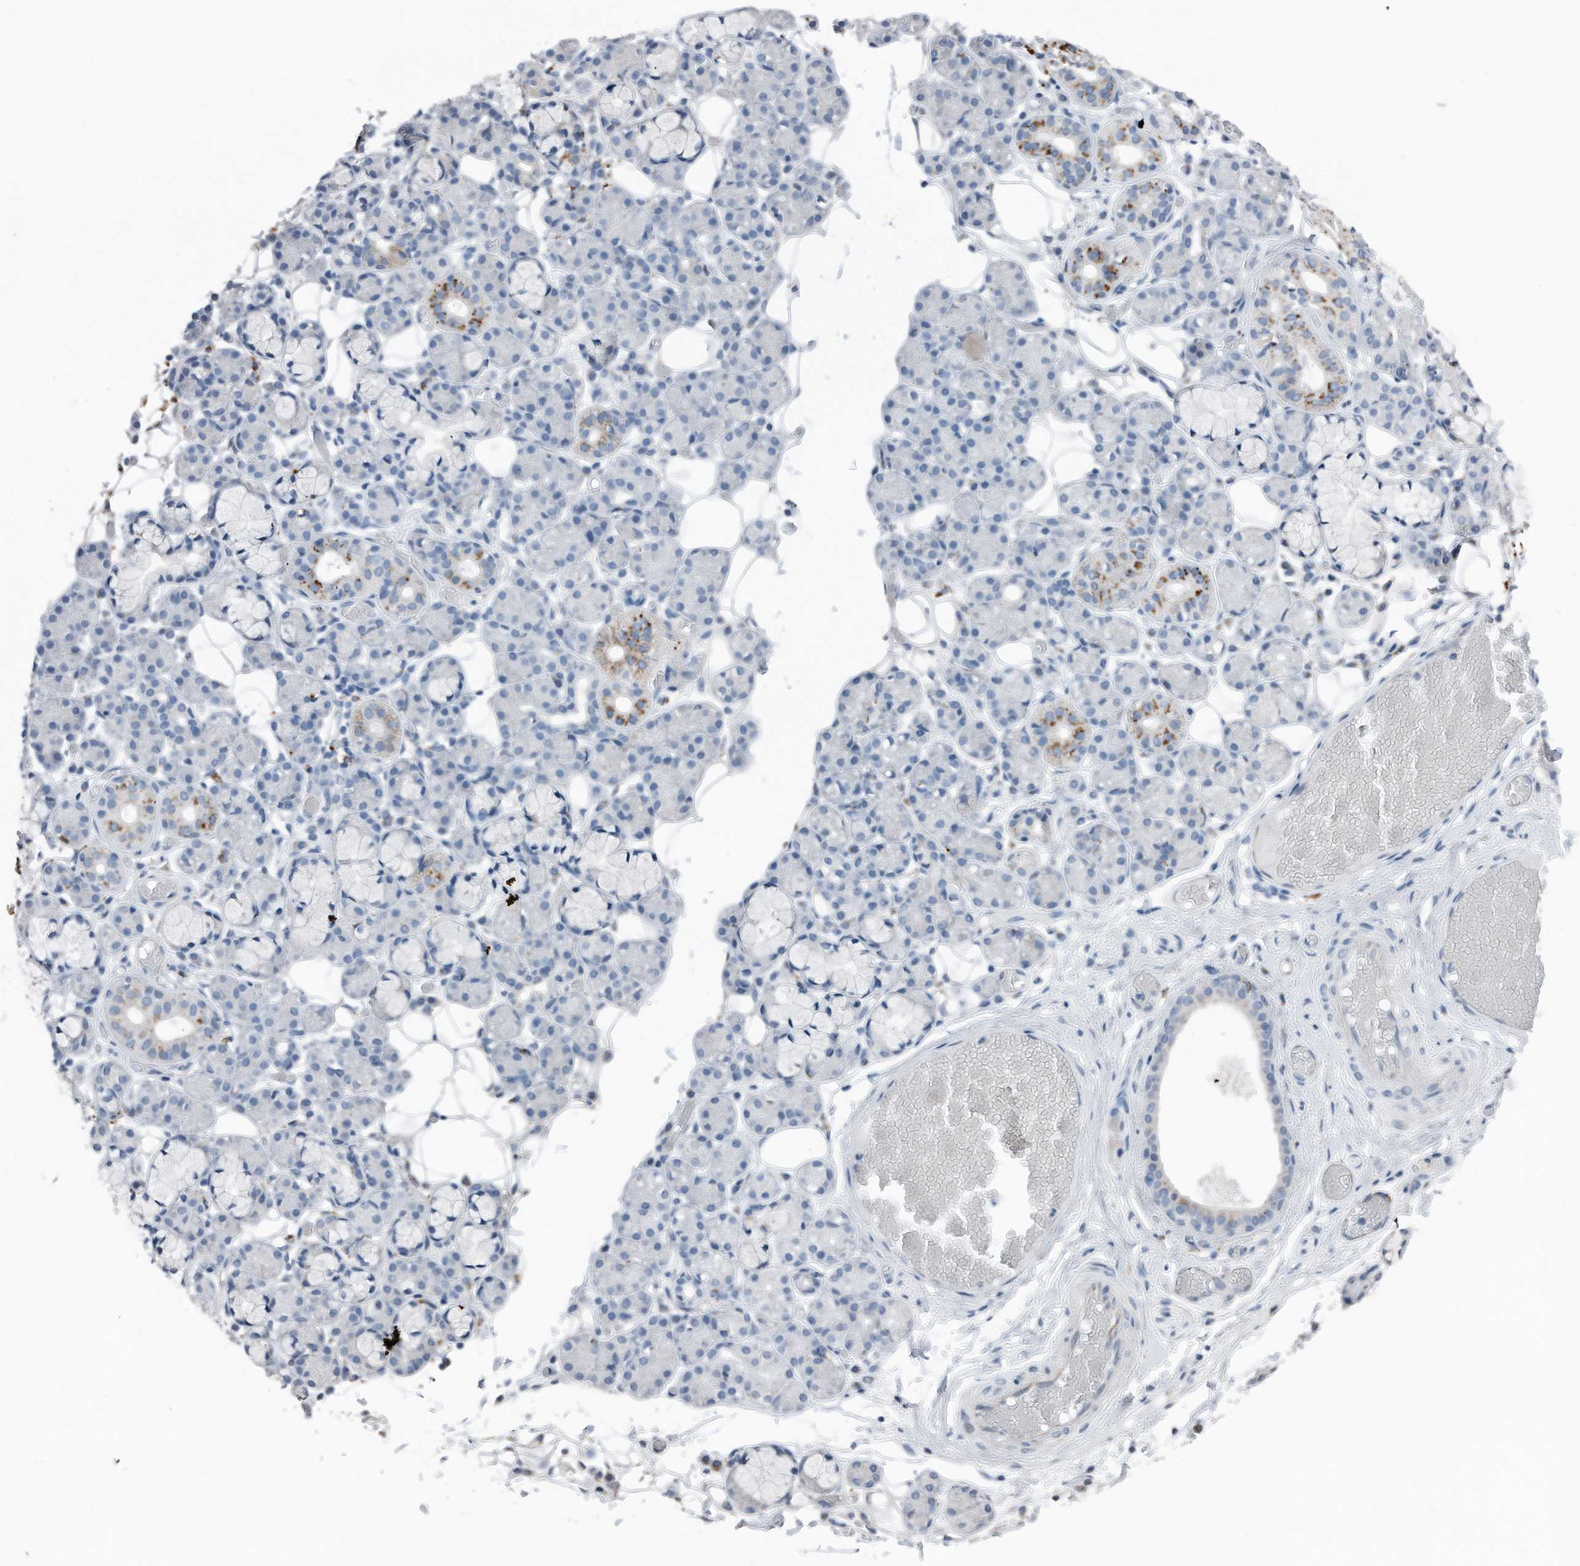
{"staining": {"intensity": "moderate", "quantity": "<25%", "location": "cytoplasmic/membranous"}, "tissue": "salivary gland", "cell_type": "Glandular cells", "image_type": "normal", "snomed": [{"axis": "morphology", "description": "Normal tissue, NOS"}, {"axis": "topography", "description": "Salivary gland"}], "caption": "Immunohistochemistry (IHC) micrograph of benign salivary gland: human salivary gland stained using immunohistochemistry (IHC) reveals low levels of moderate protein expression localized specifically in the cytoplasmic/membranous of glandular cells, appearing as a cytoplasmic/membranous brown color.", "gene": "ZNF772", "patient": {"sex": "male", "age": 63}}